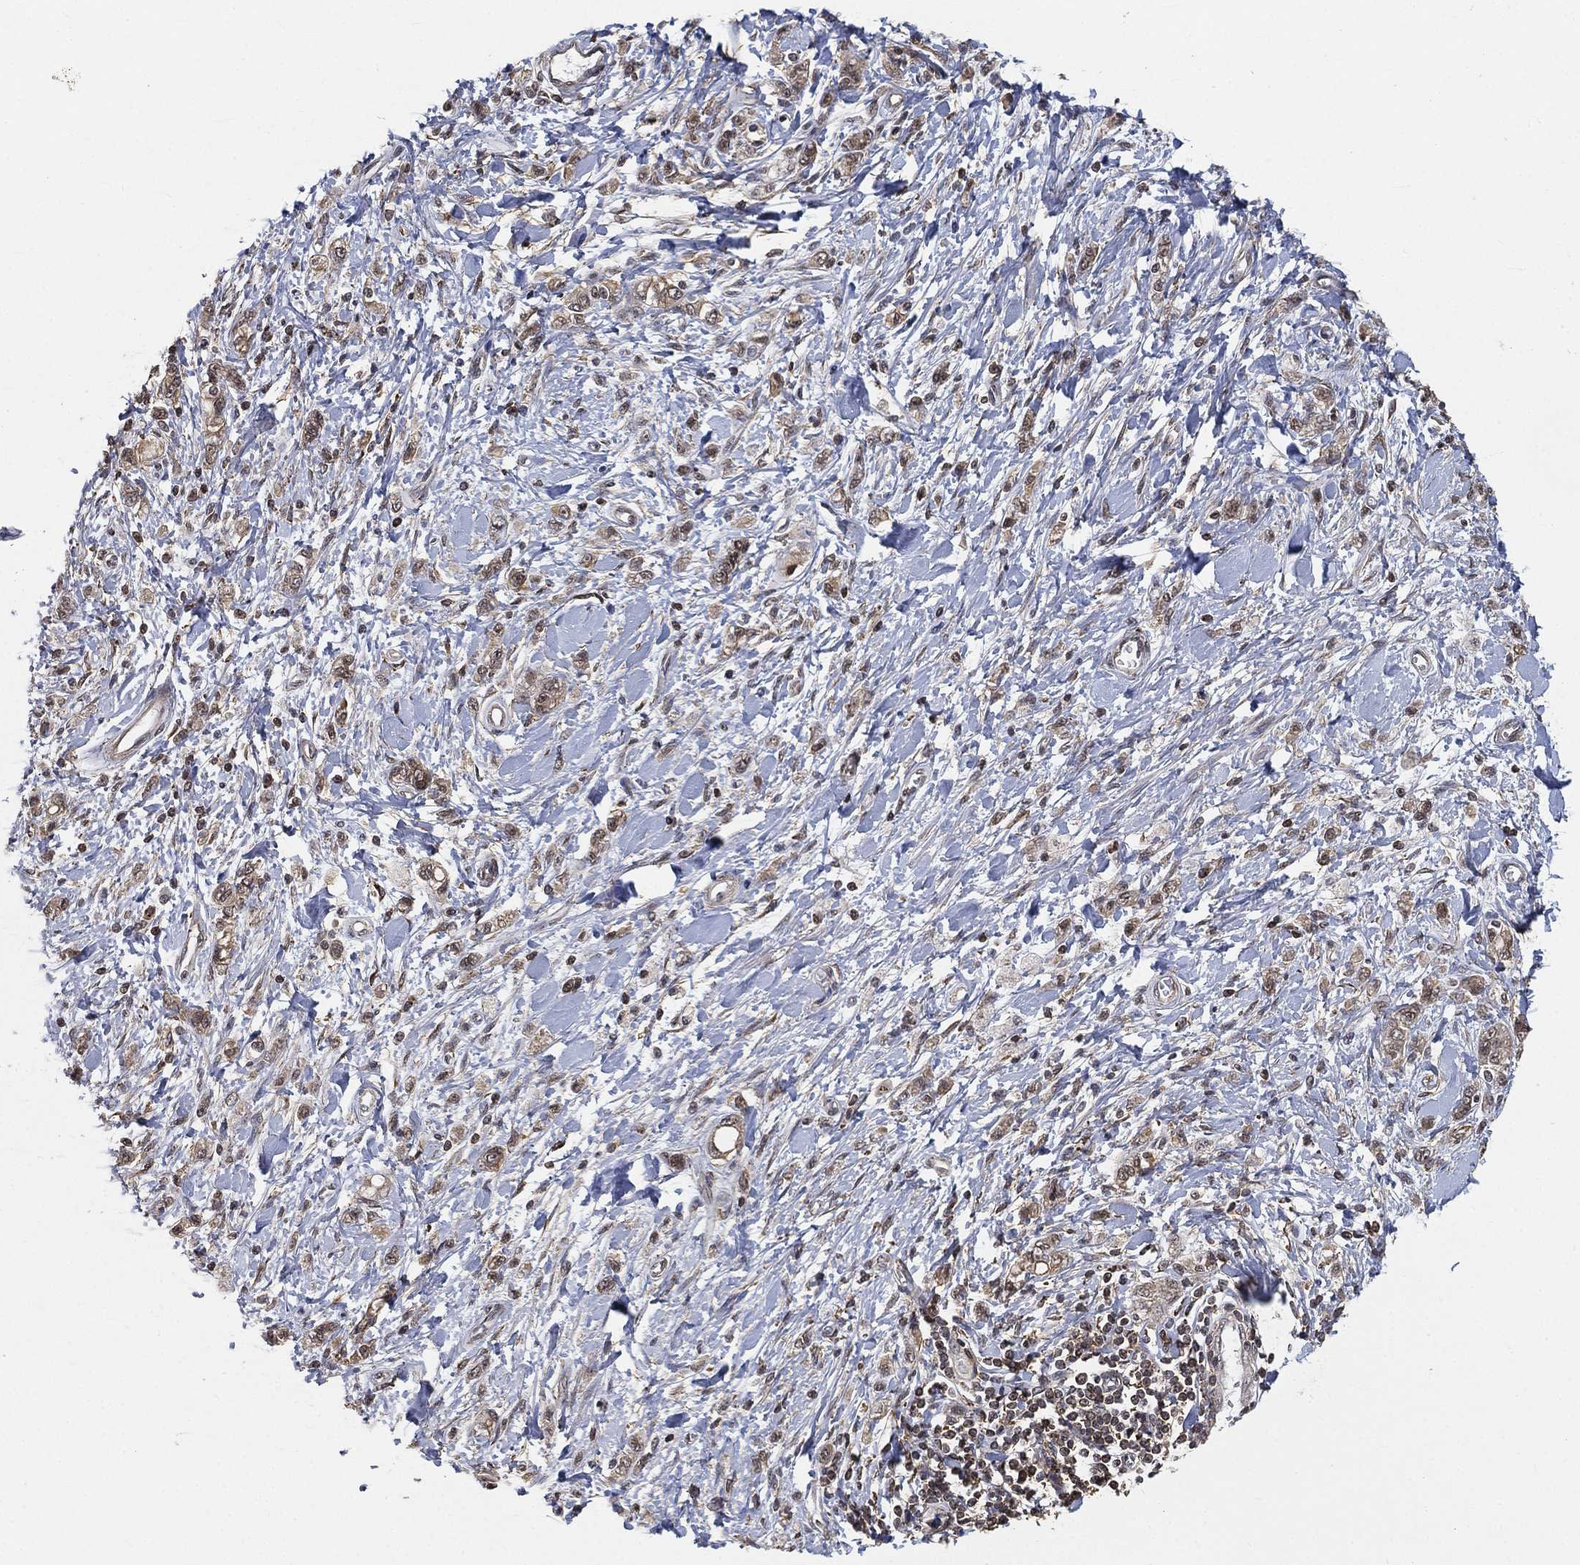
{"staining": {"intensity": "weak", "quantity": "<25%", "location": "cytoplasmic/membranous,nuclear"}, "tissue": "stomach cancer", "cell_type": "Tumor cells", "image_type": "cancer", "snomed": [{"axis": "morphology", "description": "Adenocarcinoma, NOS"}, {"axis": "topography", "description": "Stomach"}], "caption": "An image of stomach cancer (adenocarcinoma) stained for a protein exhibits no brown staining in tumor cells.", "gene": "RSRC2", "patient": {"sex": "male", "age": 77}}